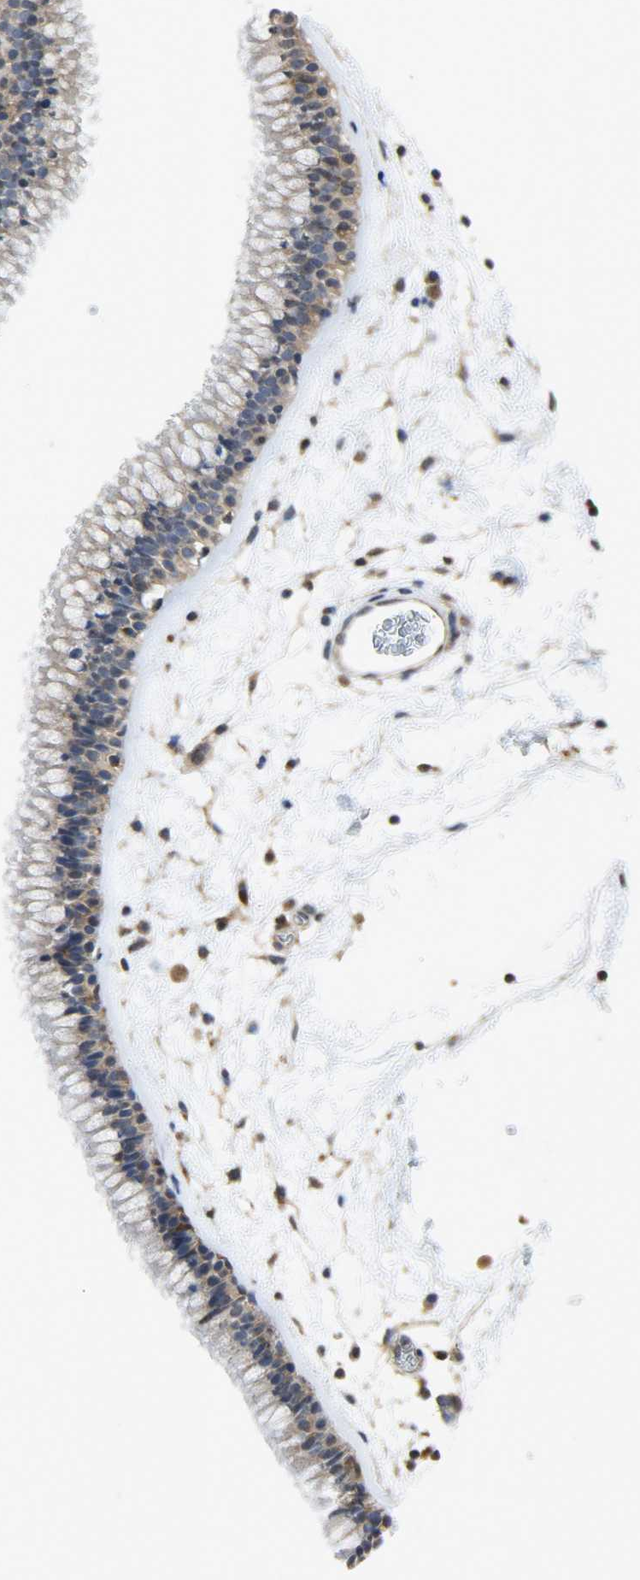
{"staining": {"intensity": "moderate", "quantity": ">75%", "location": "cytoplasmic/membranous"}, "tissue": "nasopharynx", "cell_type": "Respiratory epithelial cells", "image_type": "normal", "snomed": [{"axis": "morphology", "description": "Normal tissue, NOS"}, {"axis": "morphology", "description": "Inflammation, NOS"}, {"axis": "topography", "description": "Nasopharynx"}], "caption": "Nasopharynx stained for a protein (brown) demonstrates moderate cytoplasmic/membranous positive staining in about >75% of respiratory epithelial cells.", "gene": "TRIM21", "patient": {"sex": "male", "age": 48}}